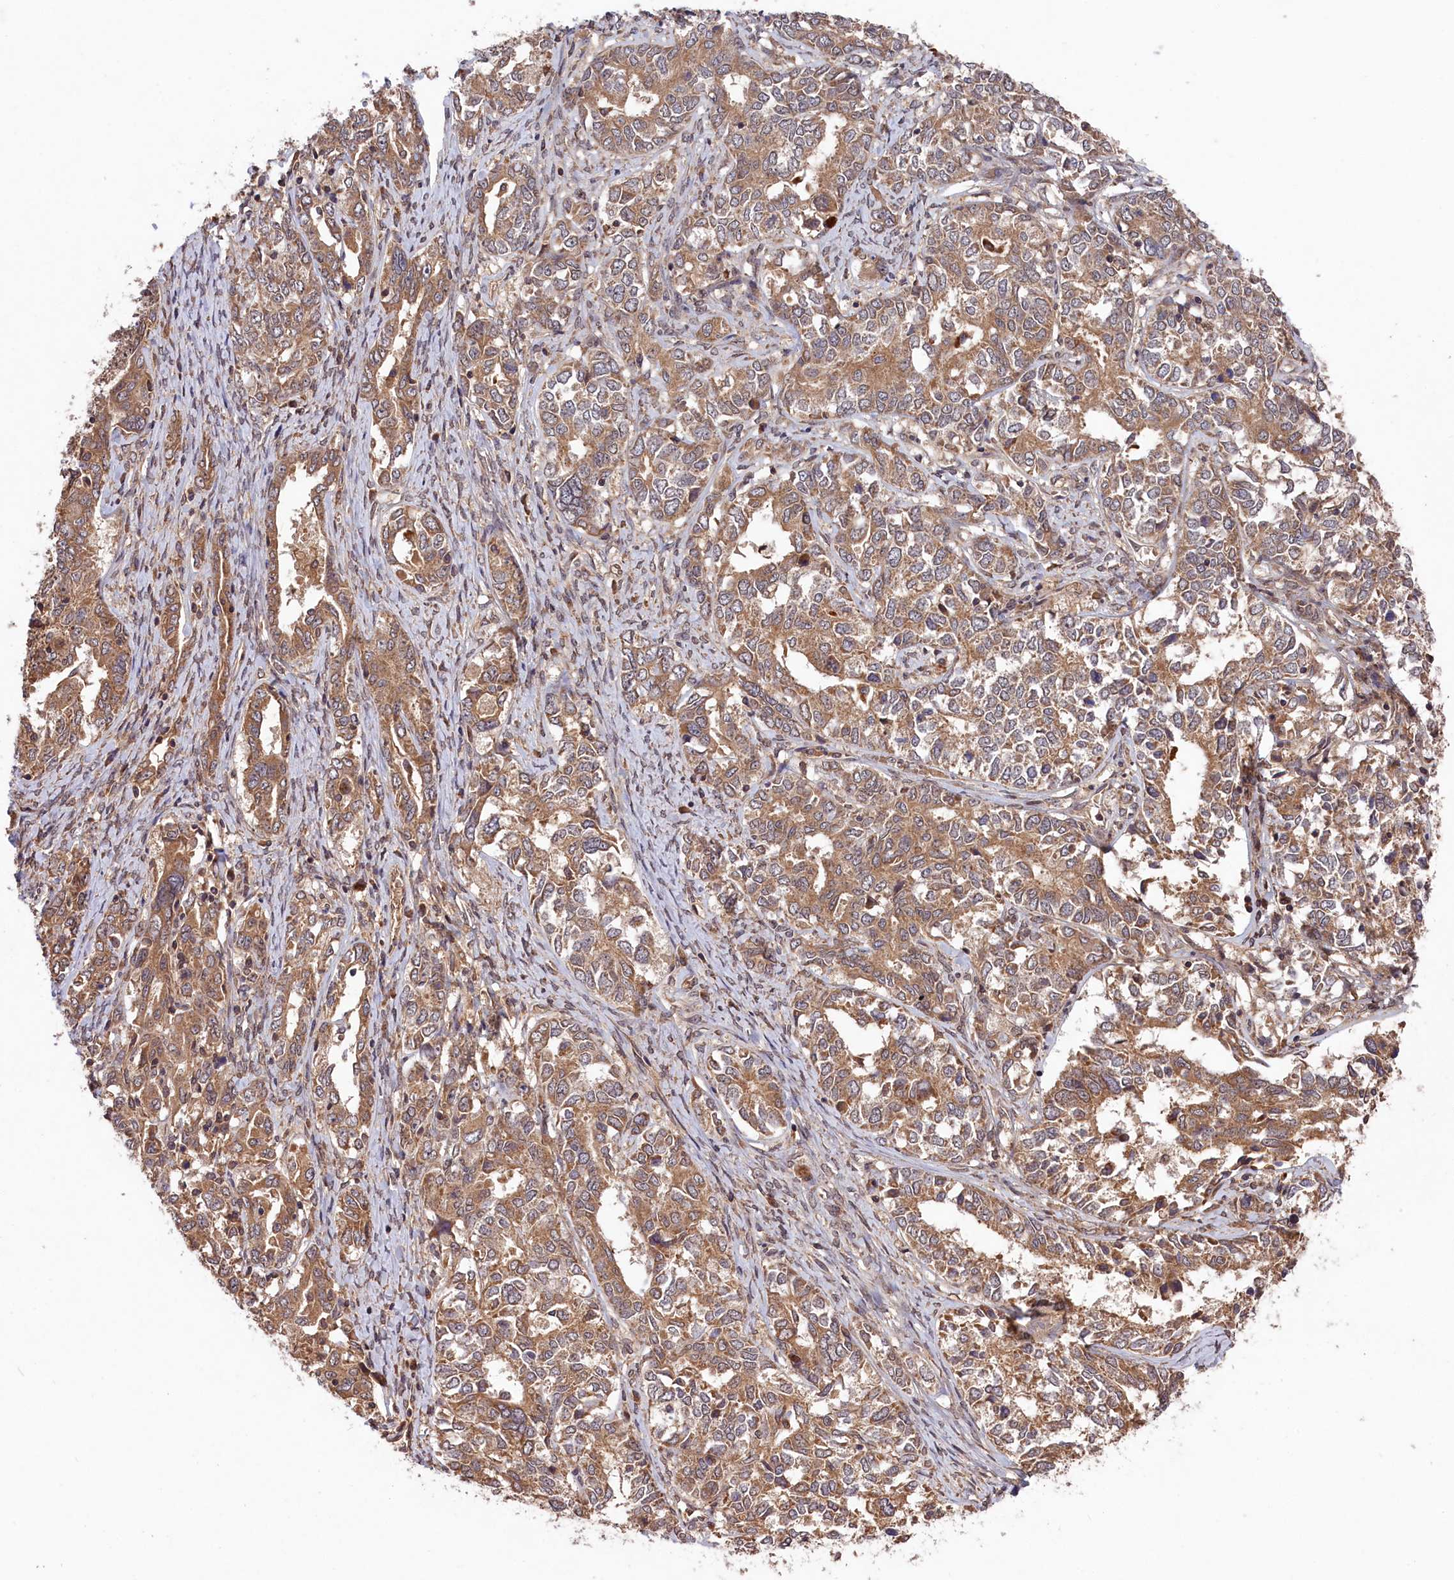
{"staining": {"intensity": "moderate", "quantity": ">75%", "location": "cytoplasmic/membranous"}, "tissue": "ovarian cancer", "cell_type": "Tumor cells", "image_type": "cancer", "snomed": [{"axis": "morphology", "description": "Carcinoma, endometroid"}, {"axis": "topography", "description": "Ovary"}], "caption": "IHC (DAB) staining of endometroid carcinoma (ovarian) shows moderate cytoplasmic/membranous protein positivity in about >75% of tumor cells.", "gene": "CHAC1", "patient": {"sex": "female", "age": 62}}